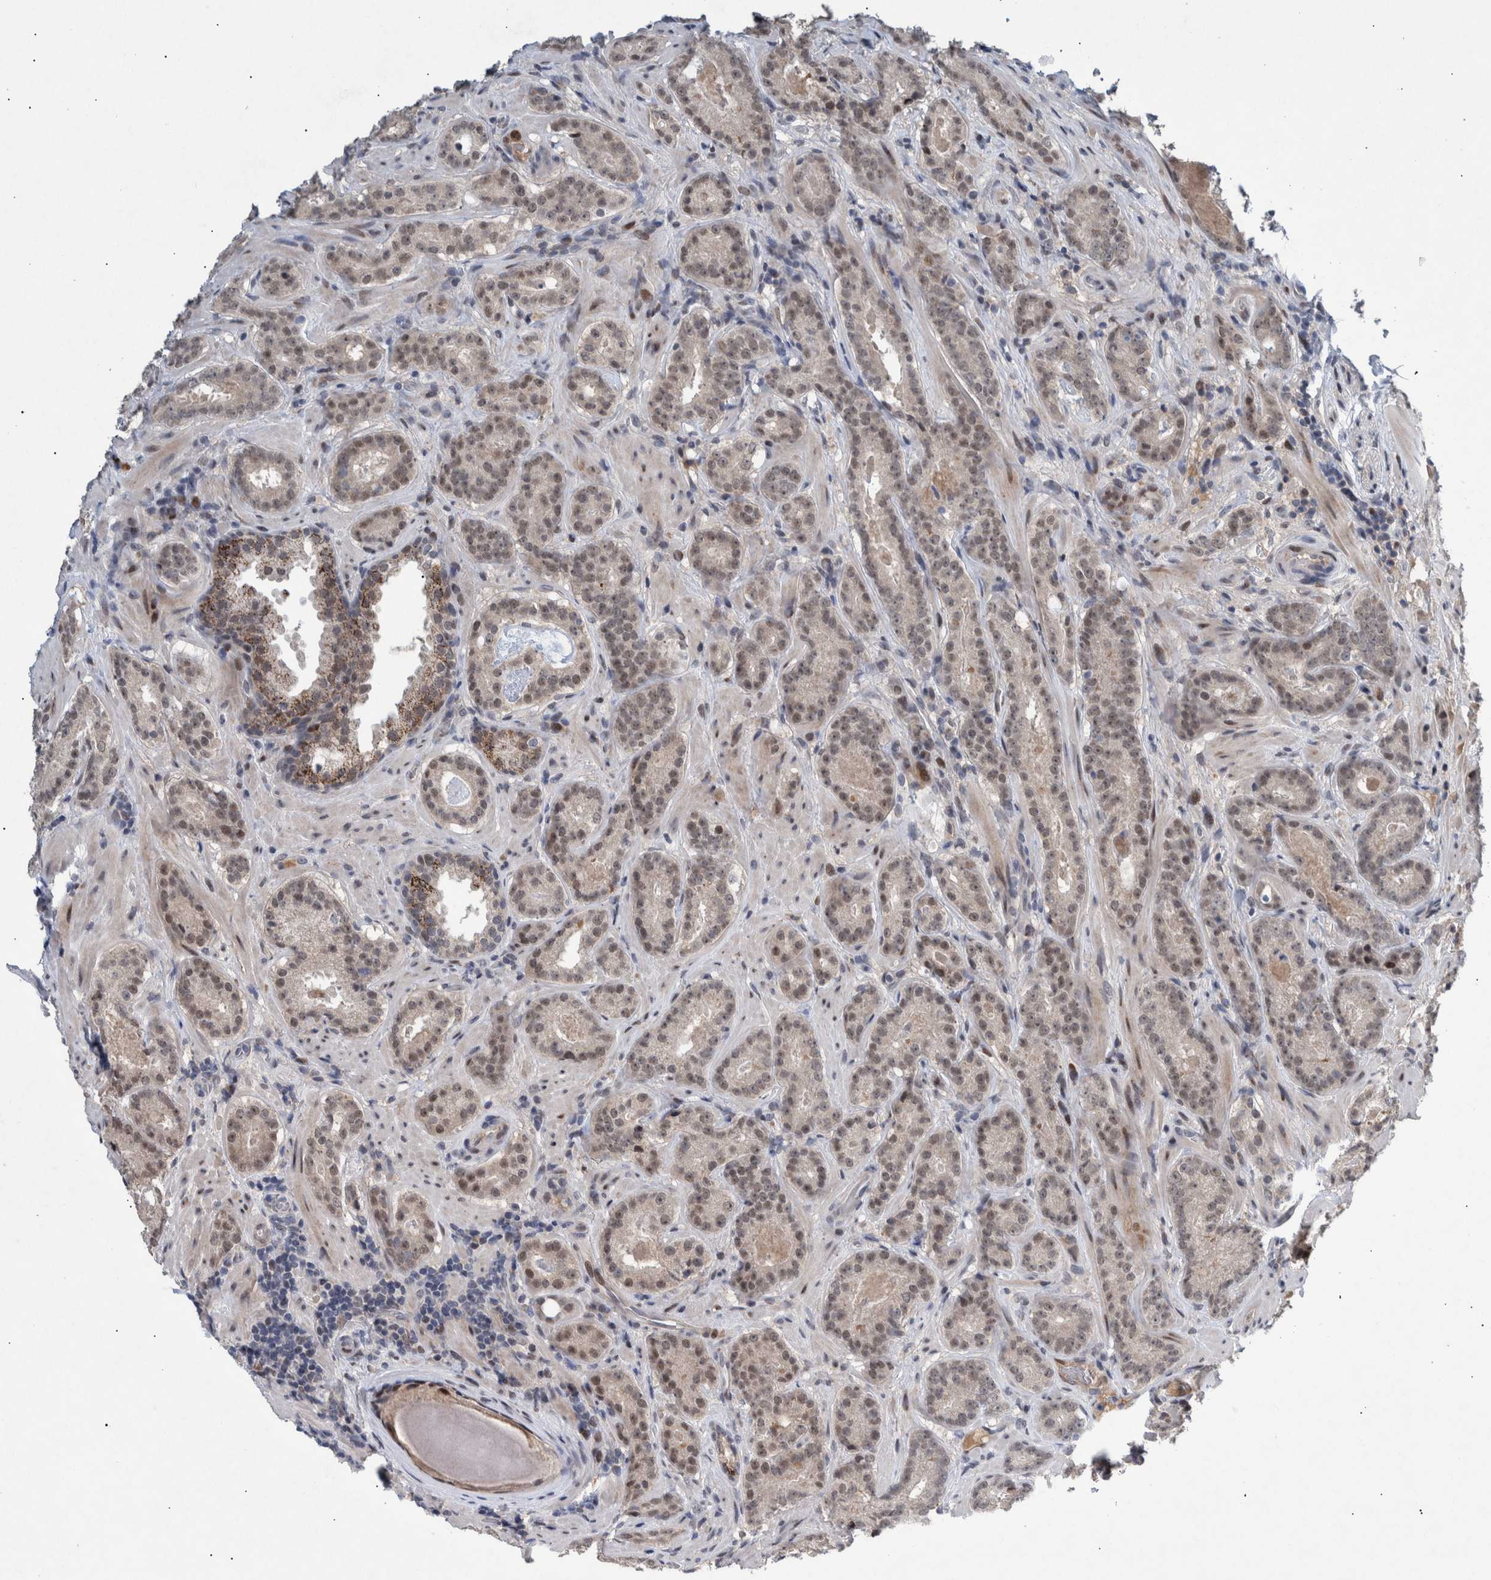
{"staining": {"intensity": "weak", "quantity": ">75%", "location": "cytoplasmic/membranous,nuclear"}, "tissue": "prostate cancer", "cell_type": "Tumor cells", "image_type": "cancer", "snomed": [{"axis": "morphology", "description": "Adenocarcinoma, Low grade"}, {"axis": "topography", "description": "Prostate"}], "caption": "An IHC histopathology image of tumor tissue is shown. Protein staining in brown highlights weak cytoplasmic/membranous and nuclear positivity in low-grade adenocarcinoma (prostate) within tumor cells.", "gene": "ESRP1", "patient": {"sex": "male", "age": 69}}